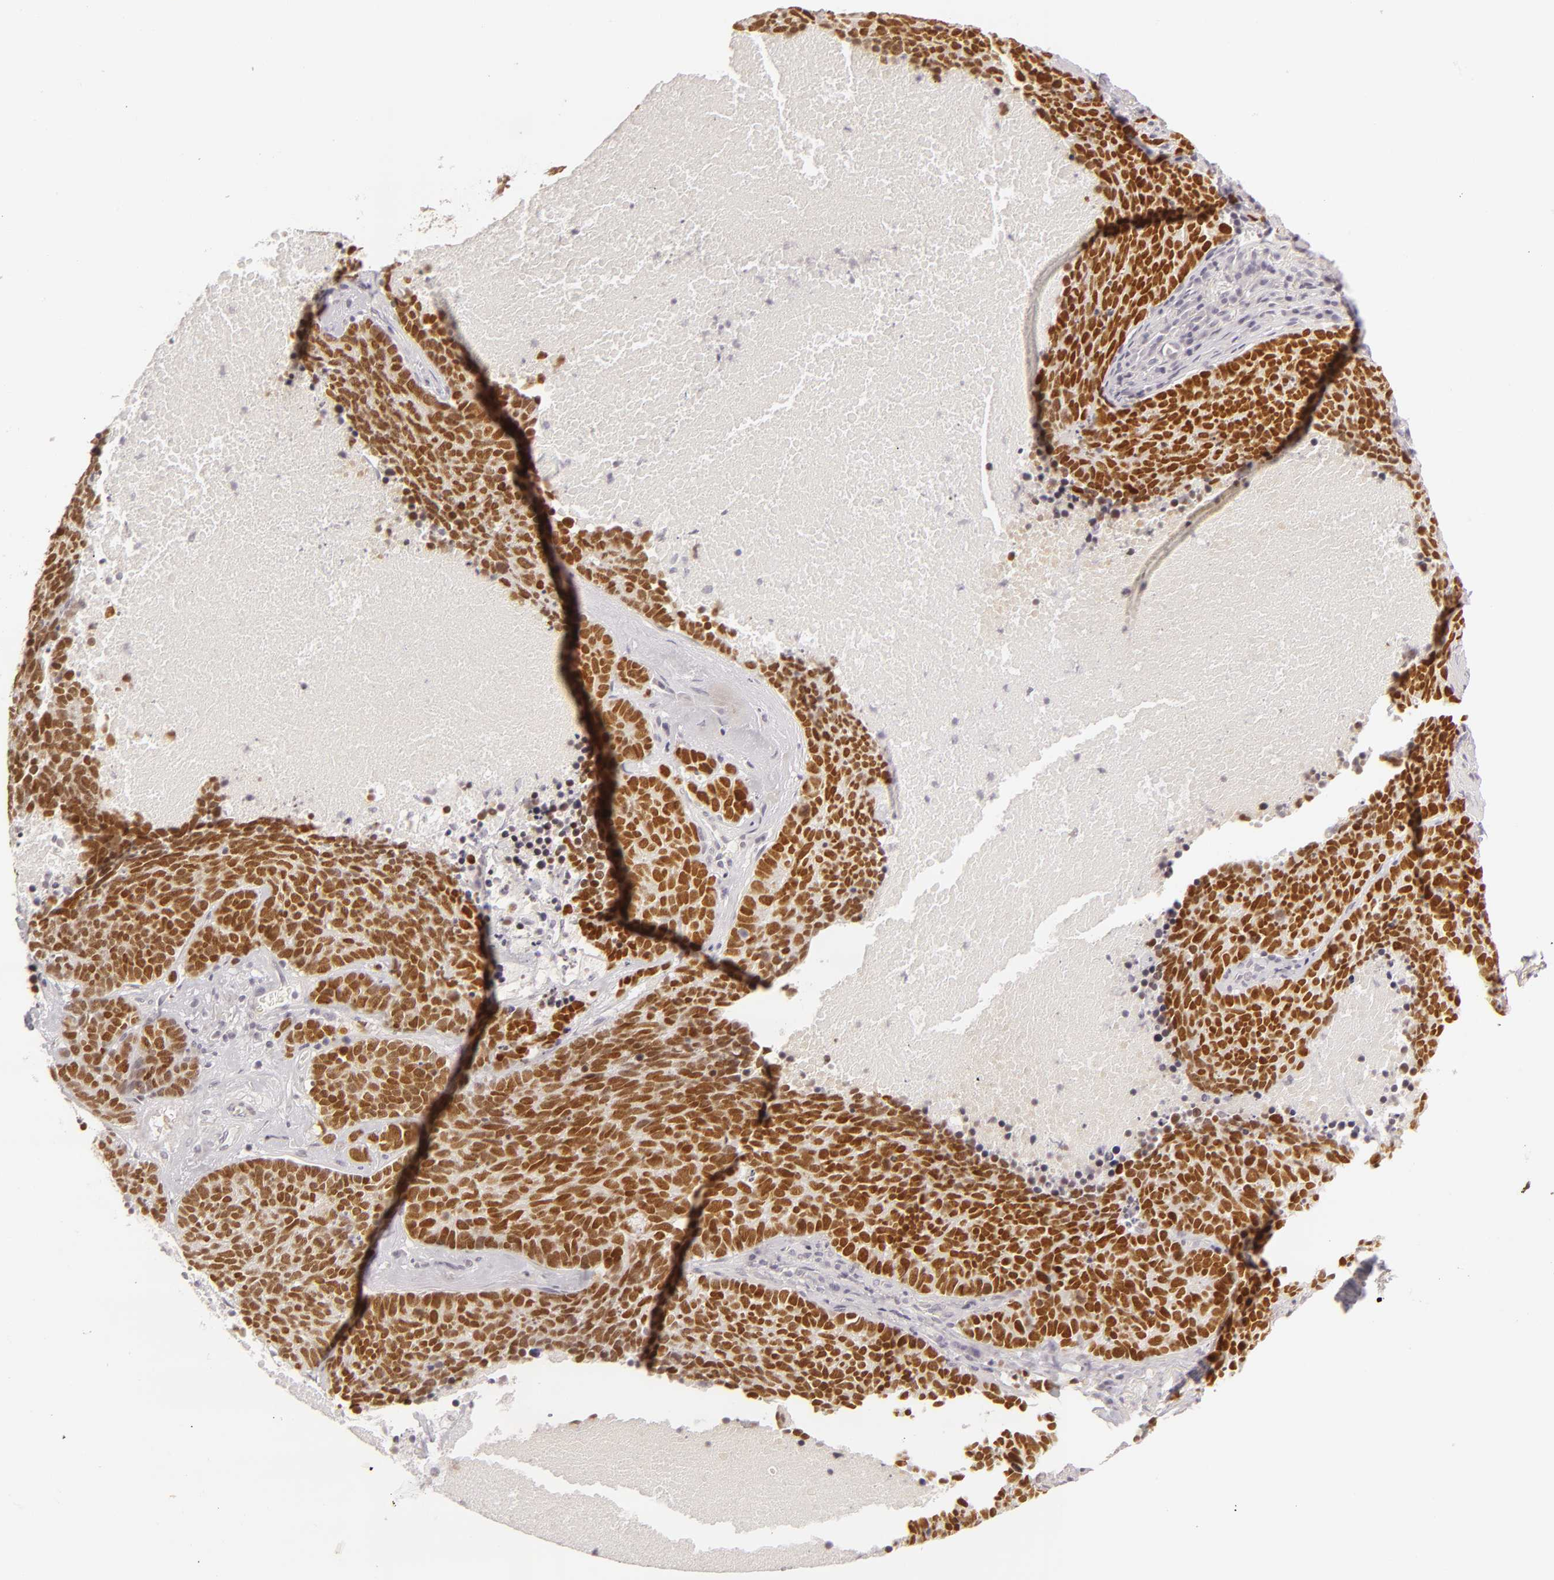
{"staining": {"intensity": "strong", "quantity": ">75%", "location": "nuclear"}, "tissue": "lung cancer", "cell_type": "Tumor cells", "image_type": "cancer", "snomed": [{"axis": "morphology", "description": "Neoplasm, malignant, NOS"}, {"axis": "topography", "description": "Lung"}], "caption": "DAB (3,3'-diaminobenzidine) immunohistochemical staining of human lung cancer demonstrates strong nuclear protein expression in about >75% of tumor cells. The staining is performed using DAB (3,3'-diaminobenzidine) brown chromogen to label protein expression. The nuclei are counter-stained blue using hematoxylin.", "gene": "SIX1", "patient": {"sex": "female", "age": 75}}